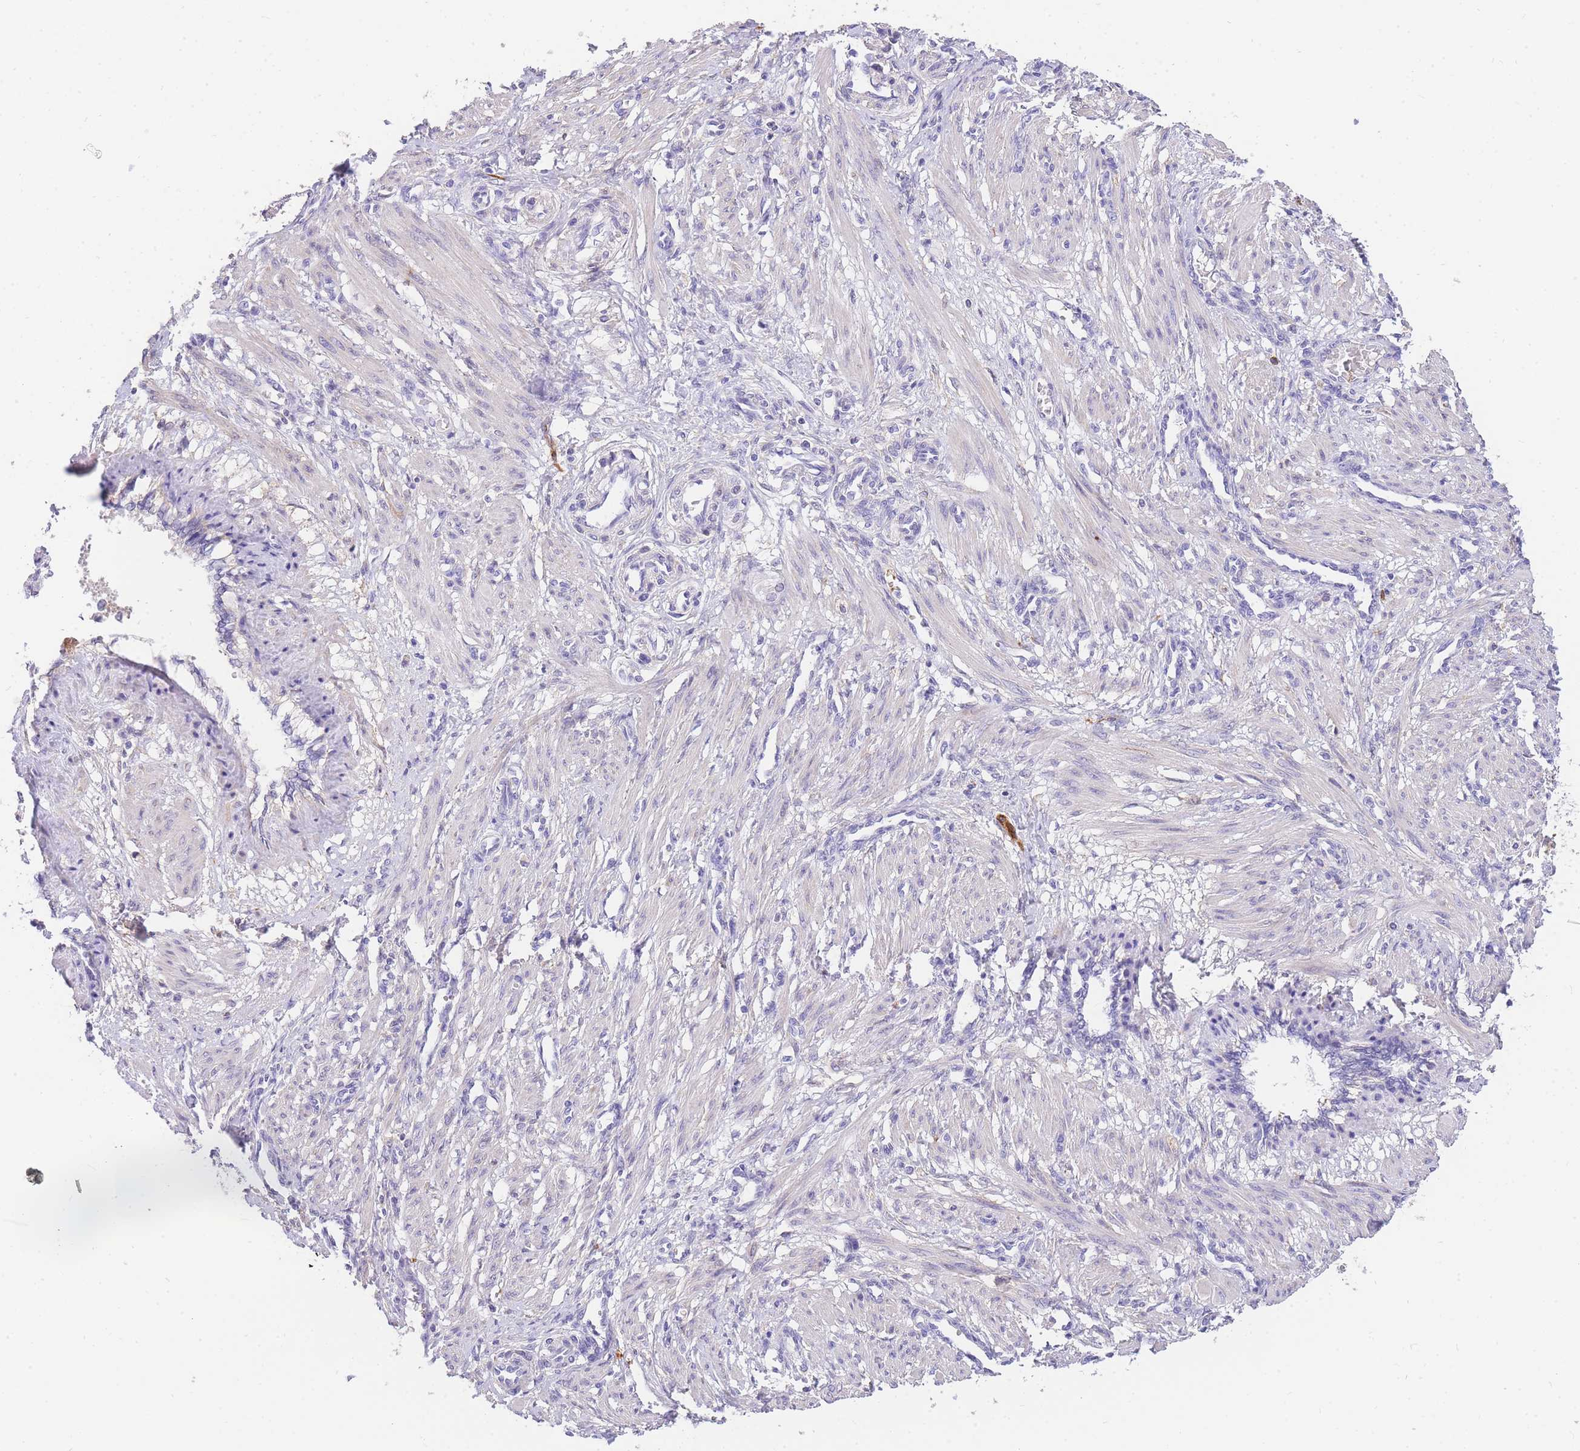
{"staining": {"intensity": "negative", "quantity": "none", "location": "none"}, "tissue": "smooth muscle", "cell_type": "Smooth muscle cells", "image_type": "normal", "snomed": [{"axis": "morphology", "description": "Normal tissue, NOS"}, {"axis": "topography", "description": "Endometrium"}], "caption": "Immunohistochemistry histopathology image of normal human smooth muscle stained for a protein (brown), which shows no expression in smooth muscle cells.", "gene": "C2orf88", "patient": {"sex": "female", "age": 33}}